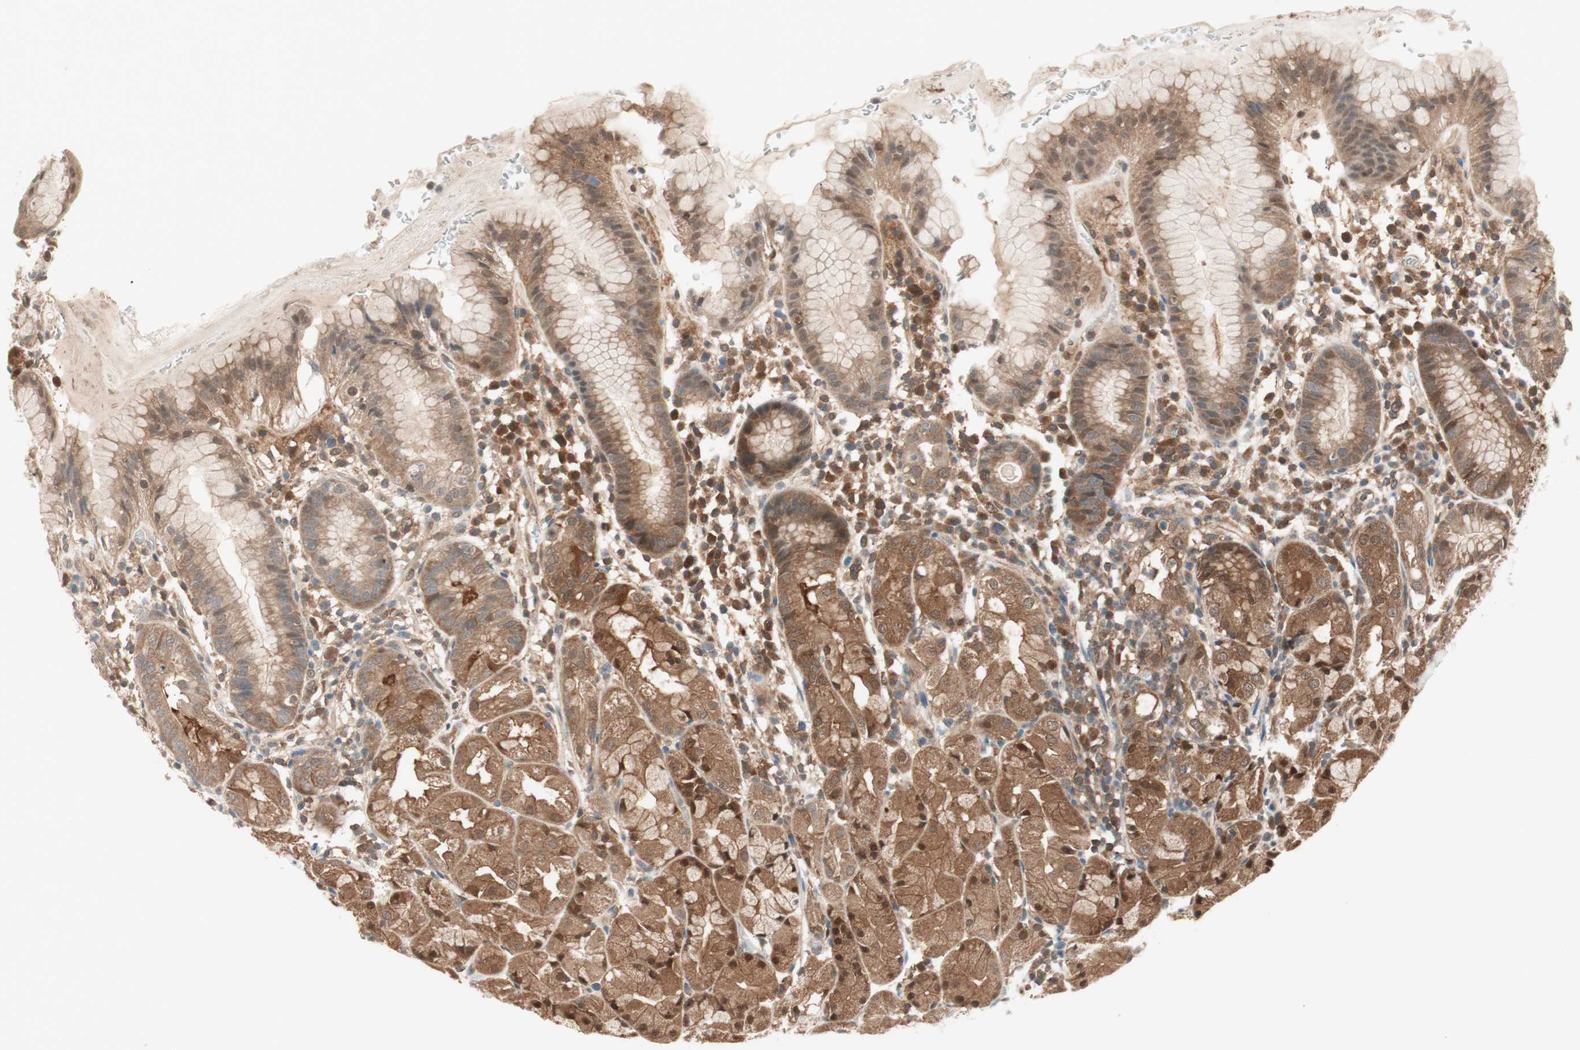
{"staining": {"intensity": "strong", "quantity": ">75%", "location": "cytoplasmic/membranous,nuclear"}, "tissue": "stomach", "cell_type": "Glandular cells", "image_type": "normal", "snomed": [{"axis": "morphology", "description": "Normal tissue, NOS"}, {"axis": "topography", "description": "Stomach"}, {"axis": "topography", "description": "Stomach, lower"}], "caption": "Glandular cells display strong cytoplasmic/membranous,nuclear positivity in approximately >75% of cells in benign stomach. The protein is shown in brown color, while the nuclei are stained blue.", "gene": "GALT", "patient": {"sex": "female", "age": 75}}